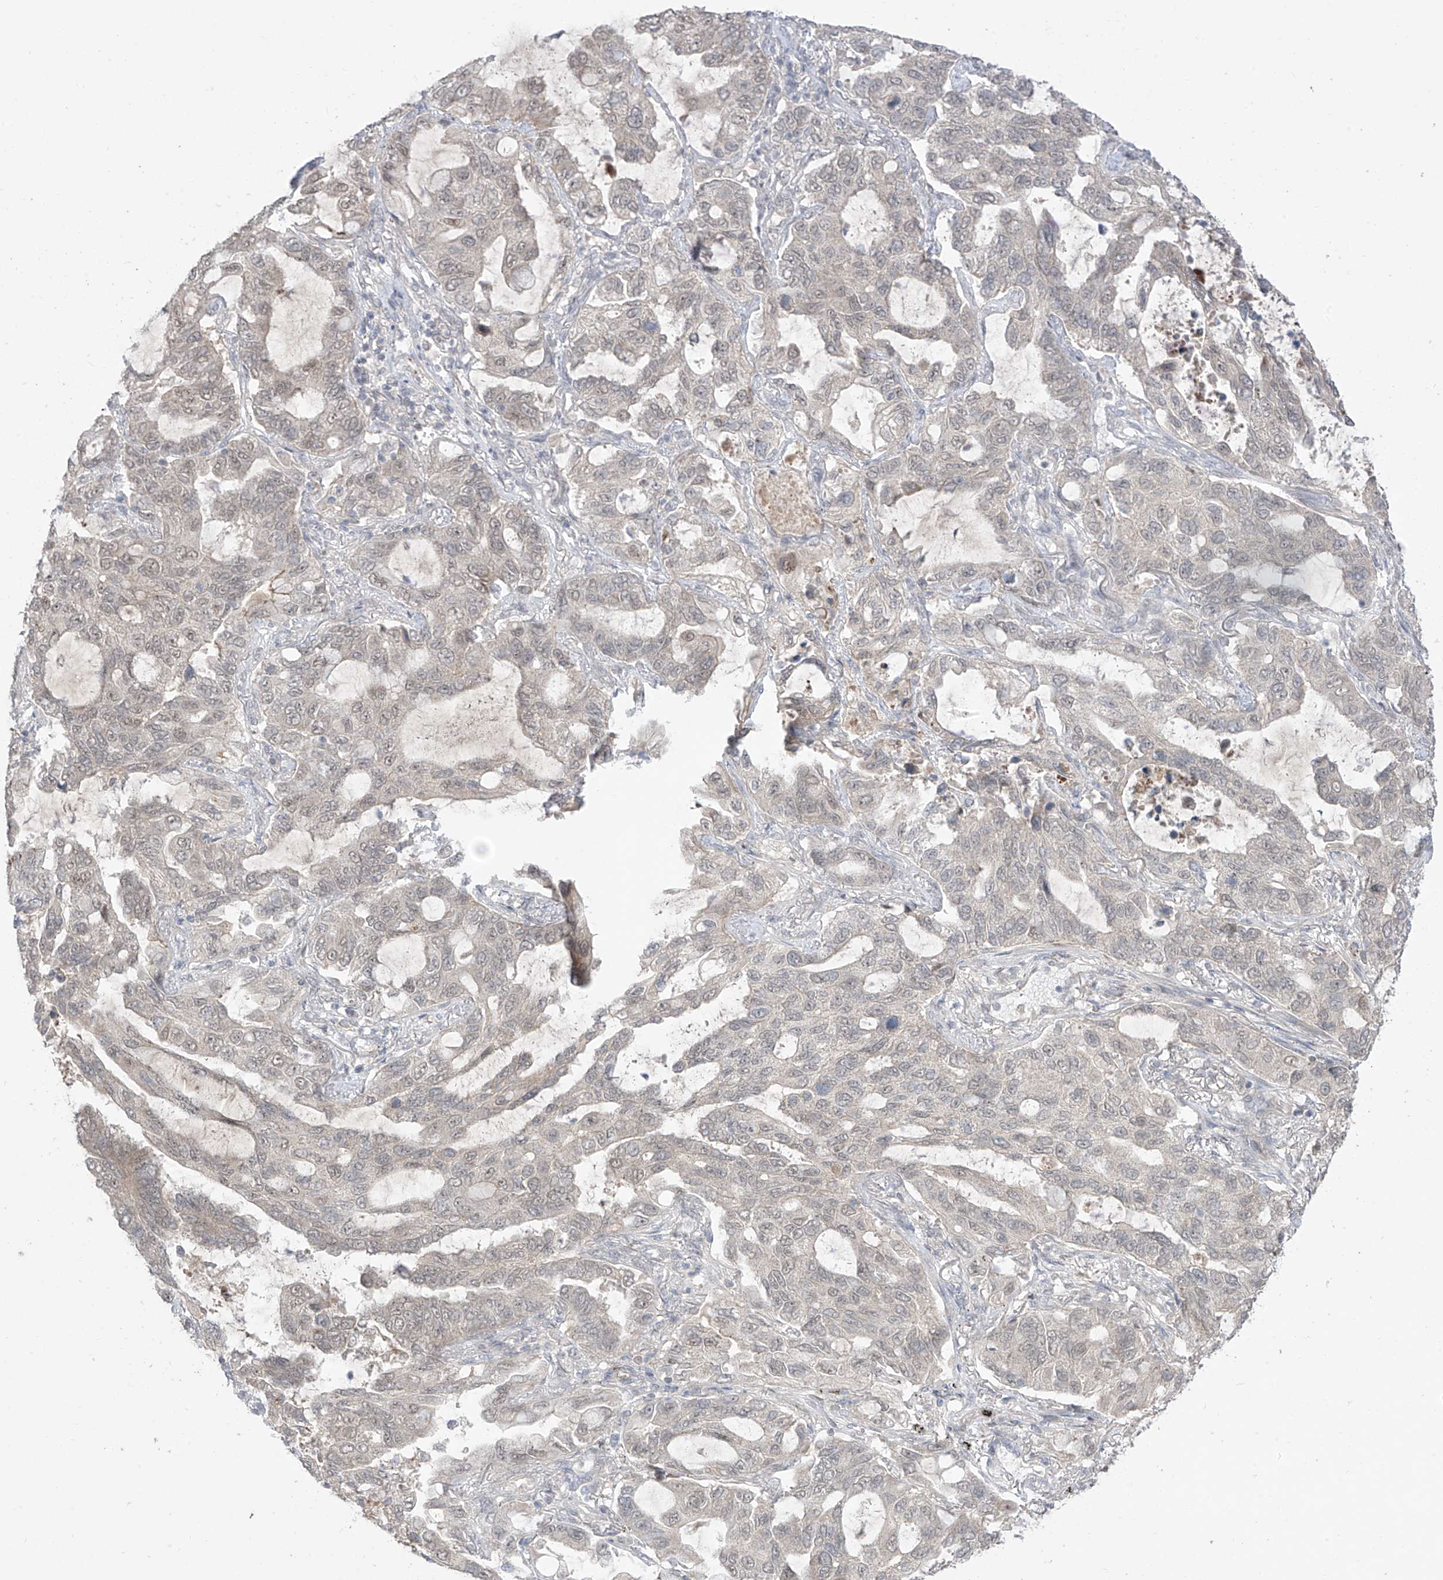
{"staining": {"intensity": "weak", "quantity": "<25%", "location": "nuclear"}, "tissue": "lung cancer", "cell_type": "Tumor cells", "image_type": "cancer", "snomed": [{"axis": "morphology", "description": "Adenocarcinoma, NOS"}, {"axis": "topography", "description": "Lung"}], "caption": "Micrograph shows no significant protein positivity in tumor cells of lung cancer (adenocarcinoma).", "gene": "OGT", "patient": {"sex": "male", "age": 64}}